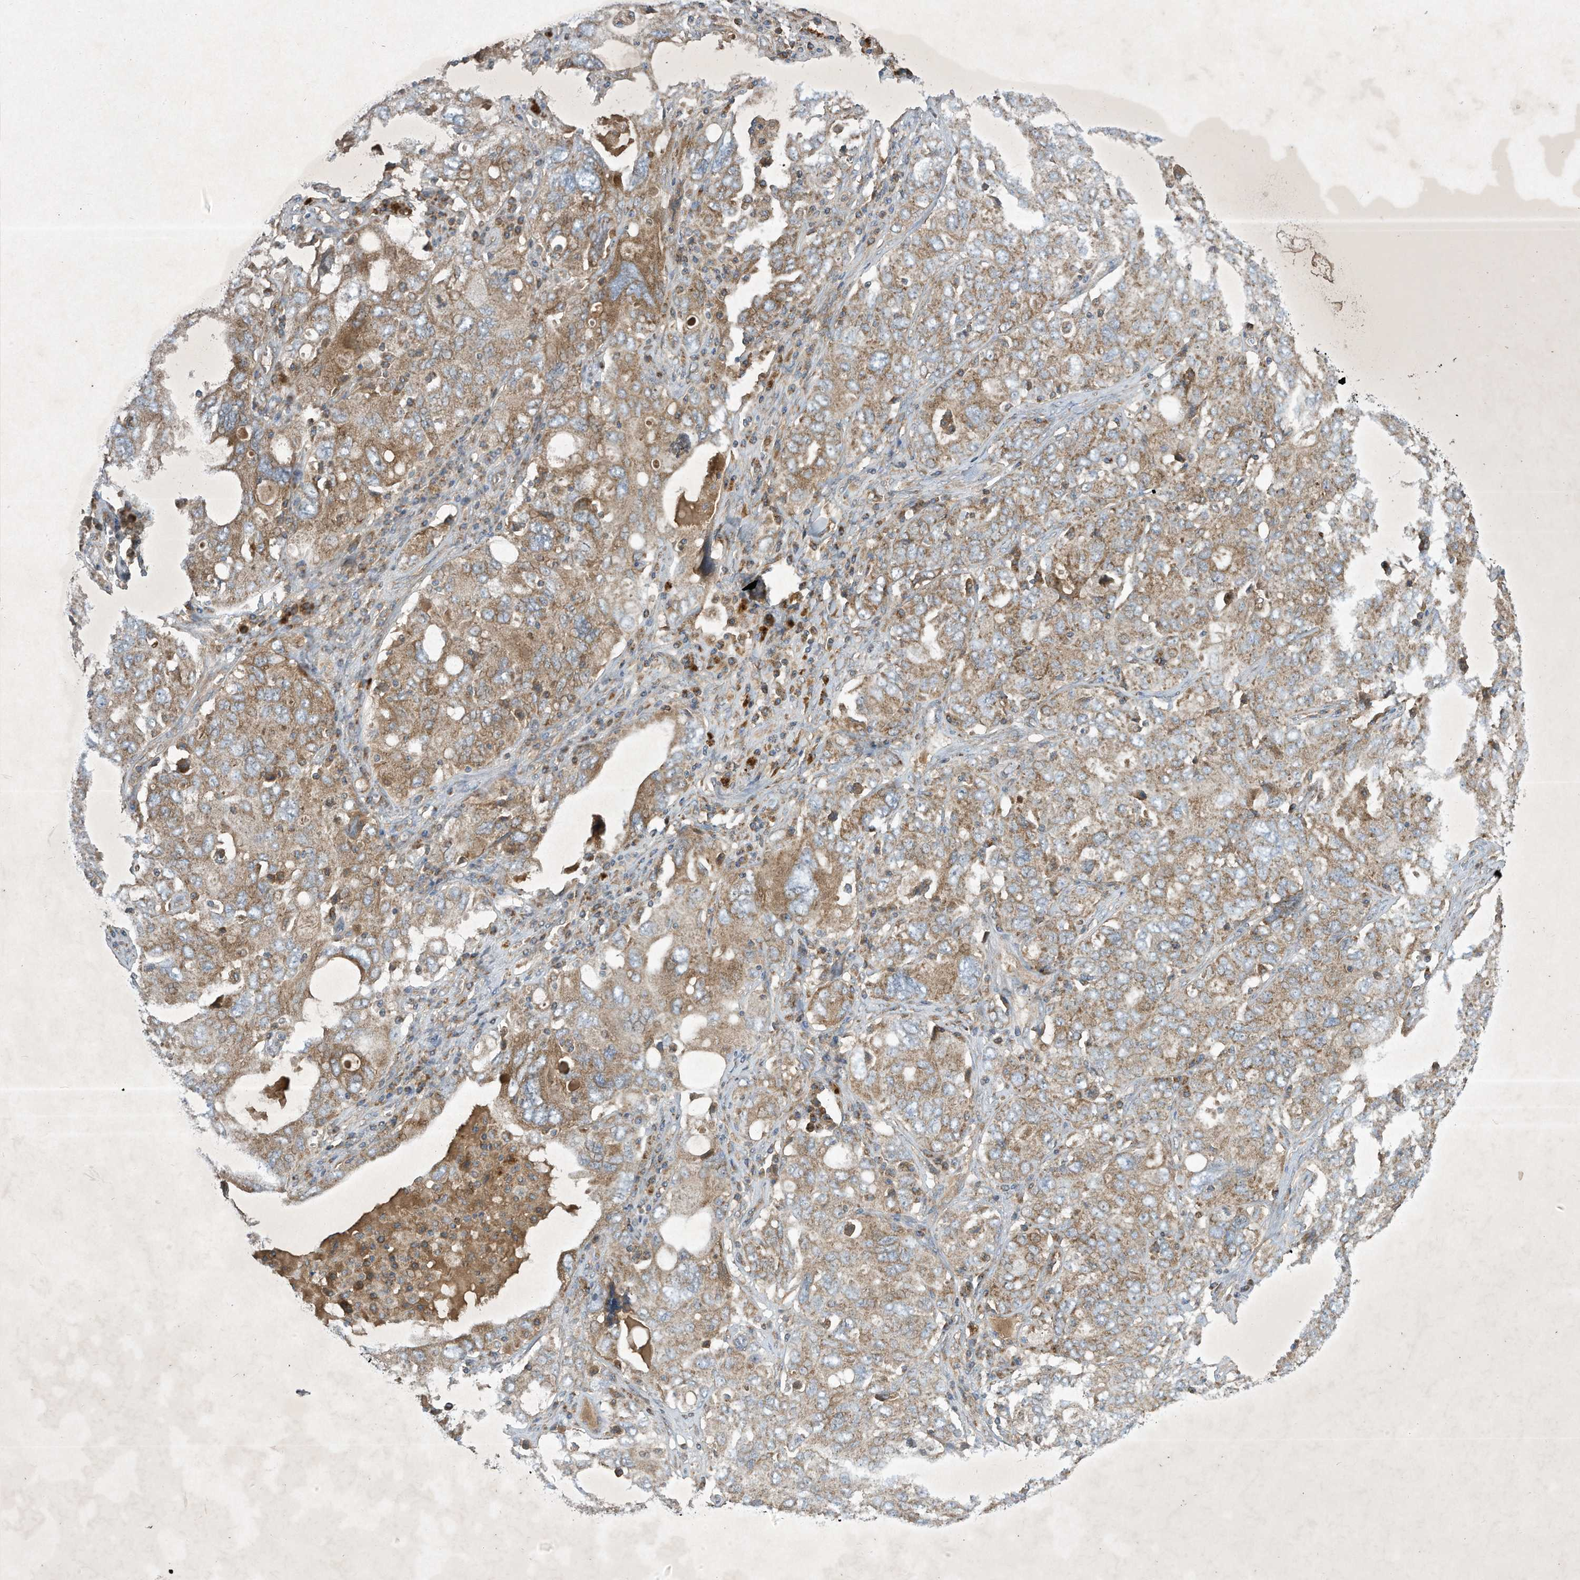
{"staining": {"intensity": "moderate", "quantity": "25%-75%", "location": "cytoplasmic/membranous"}, "tissue": "ovarian cancer", "cell_type": "Tumor cells", "image_type": "cancer", "snomed": [{"axis": "morphology", "description": "Carcinoma, endometroid"}, {"axis": "topography", "description": "Ovary"}], "caption": "IHC image of neoplastic tissue: ovarian cancer stained using IHC exhibits medium levels of moderate protein expression localized specifically in the cytoplasmic/membranous of tumor cells, appearing as a cytoplasmic/membranous brown color.", "gene": "SYNJ2", "patient": {"sex": "female", "age": 62}}